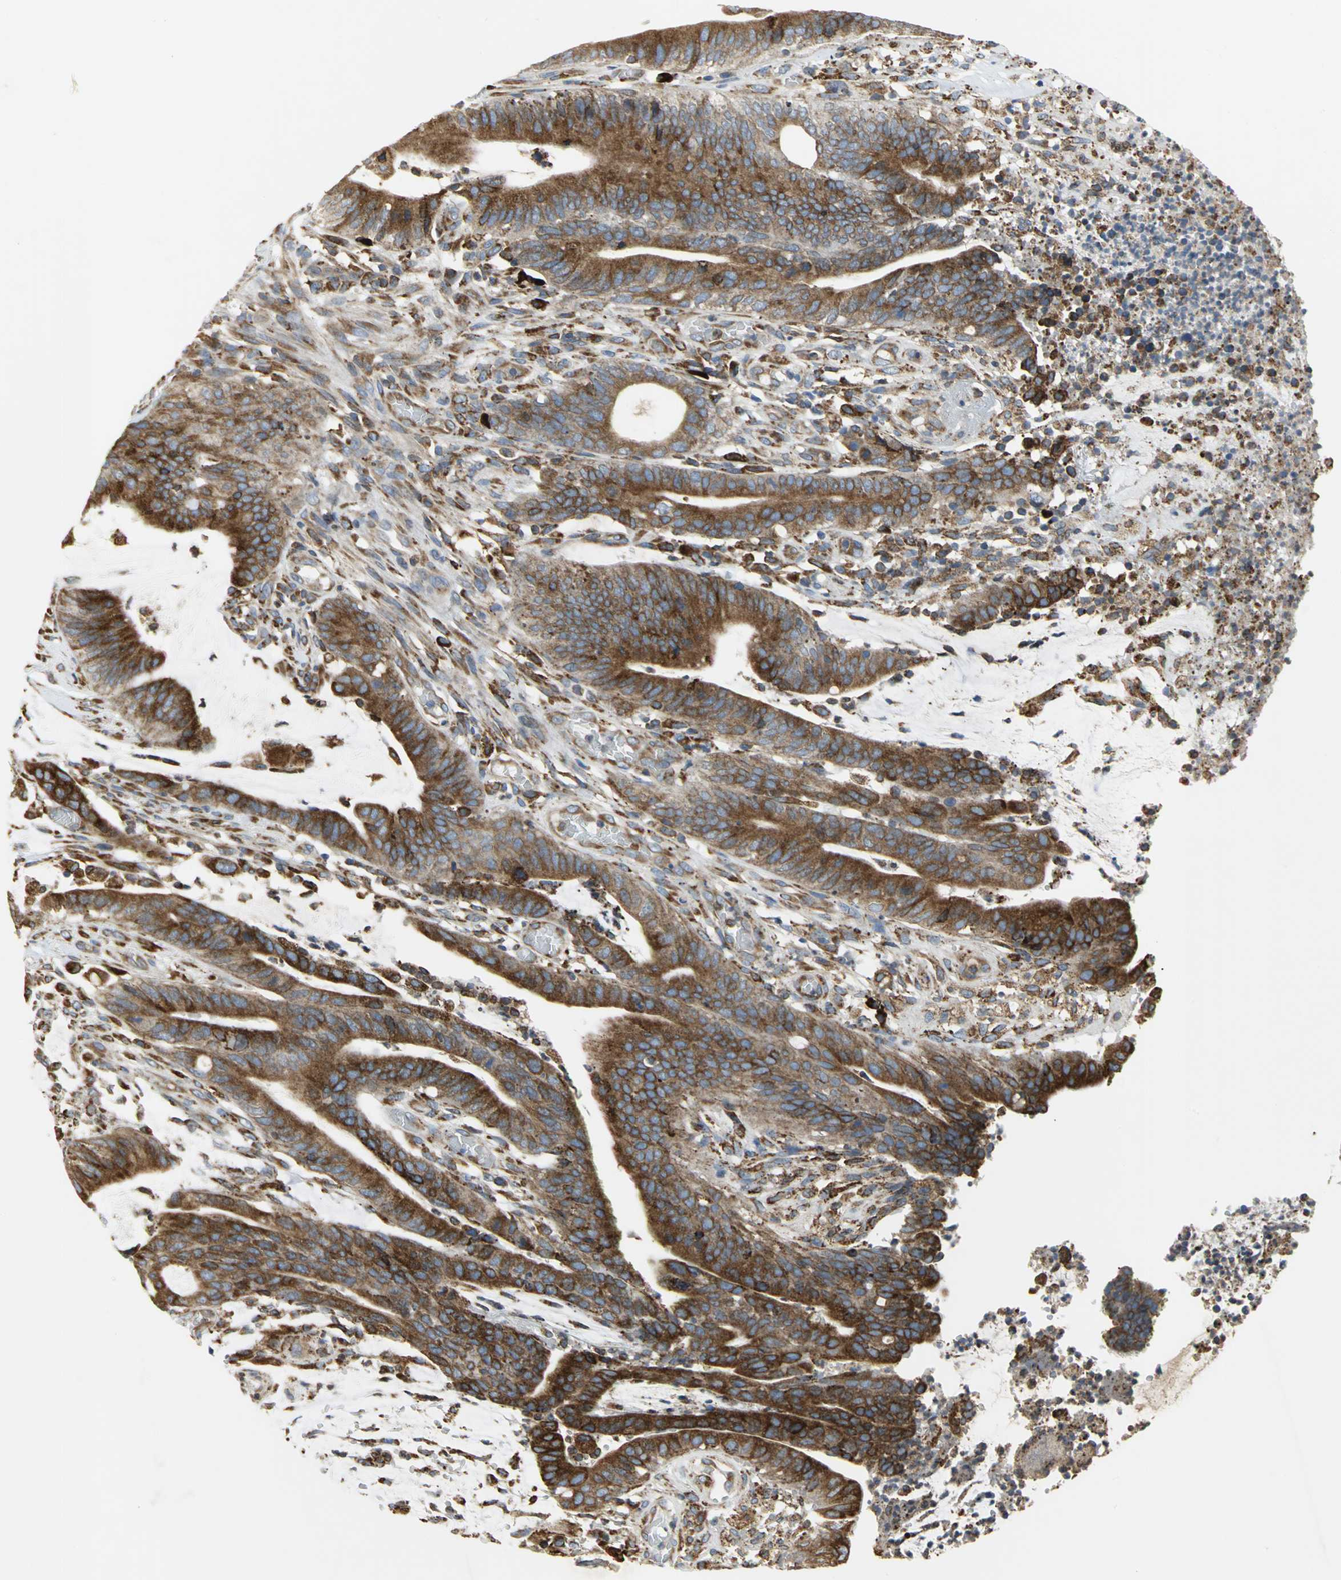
{"staining": {"intensity": "strong", "quantity": ">75%", "location": "cytoplasmic/membranous"}, "tissue": "colorectal cancer", "cell_type": "Tumor cells", "image_type": "cancer", "snomed": [{"axis": "morphology", "description": "Adenocarcinoma, NOS"}, {"axis": "topography", "description": "Rectum"}], "caption": "Immunohistochemical staining of human colorectal cancer (adenocarcinoma) demonstrates high levels of strong cytoplasmic/membranous expression in about >75% of tumor cells. Immunohistochemistry (ihc) stains the protein in brown and the nuclei are stained blue.", "gene": "SDF2L1", "patient": {"sex": "female", "age": 66}}